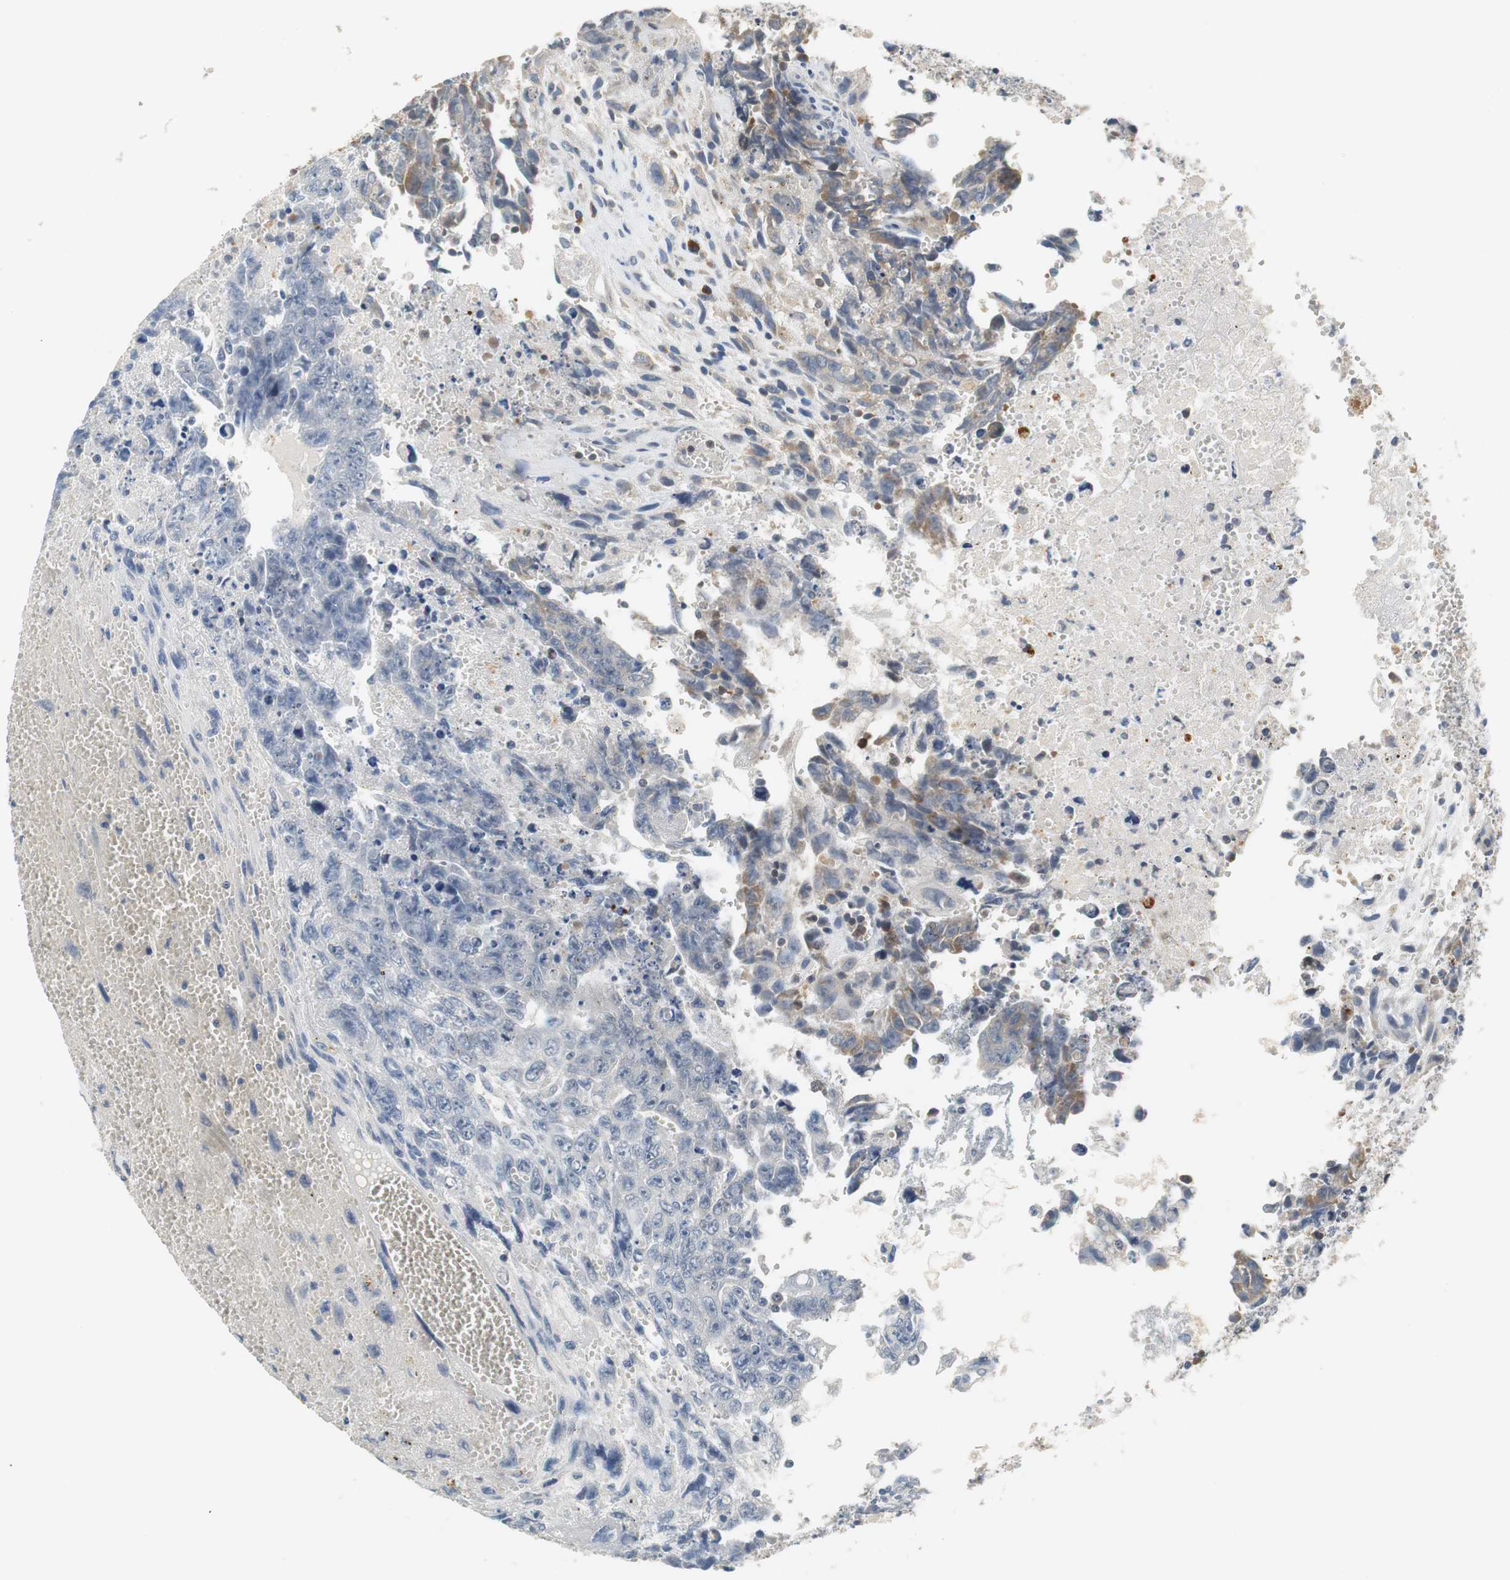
{"staining": {"intensity": "negative", "quantity": "none", "location": "none"}, "tissue": "testis cancer", "cell_type": "Tumor cells", "image_type": "cancer", "snomed": [{"axis": "morphology", "description": "Carcinoma, Embryonal, NOS"}, {"axis": "topography", "description": "Testis"}], "caption": "Testis cancer (embryonal carcinoma) was stained to show a protein in brown. There is no significant staining in tumor cells.", "gene": "GLCCI1", "patient": {"sex": "male", "age": 28}}